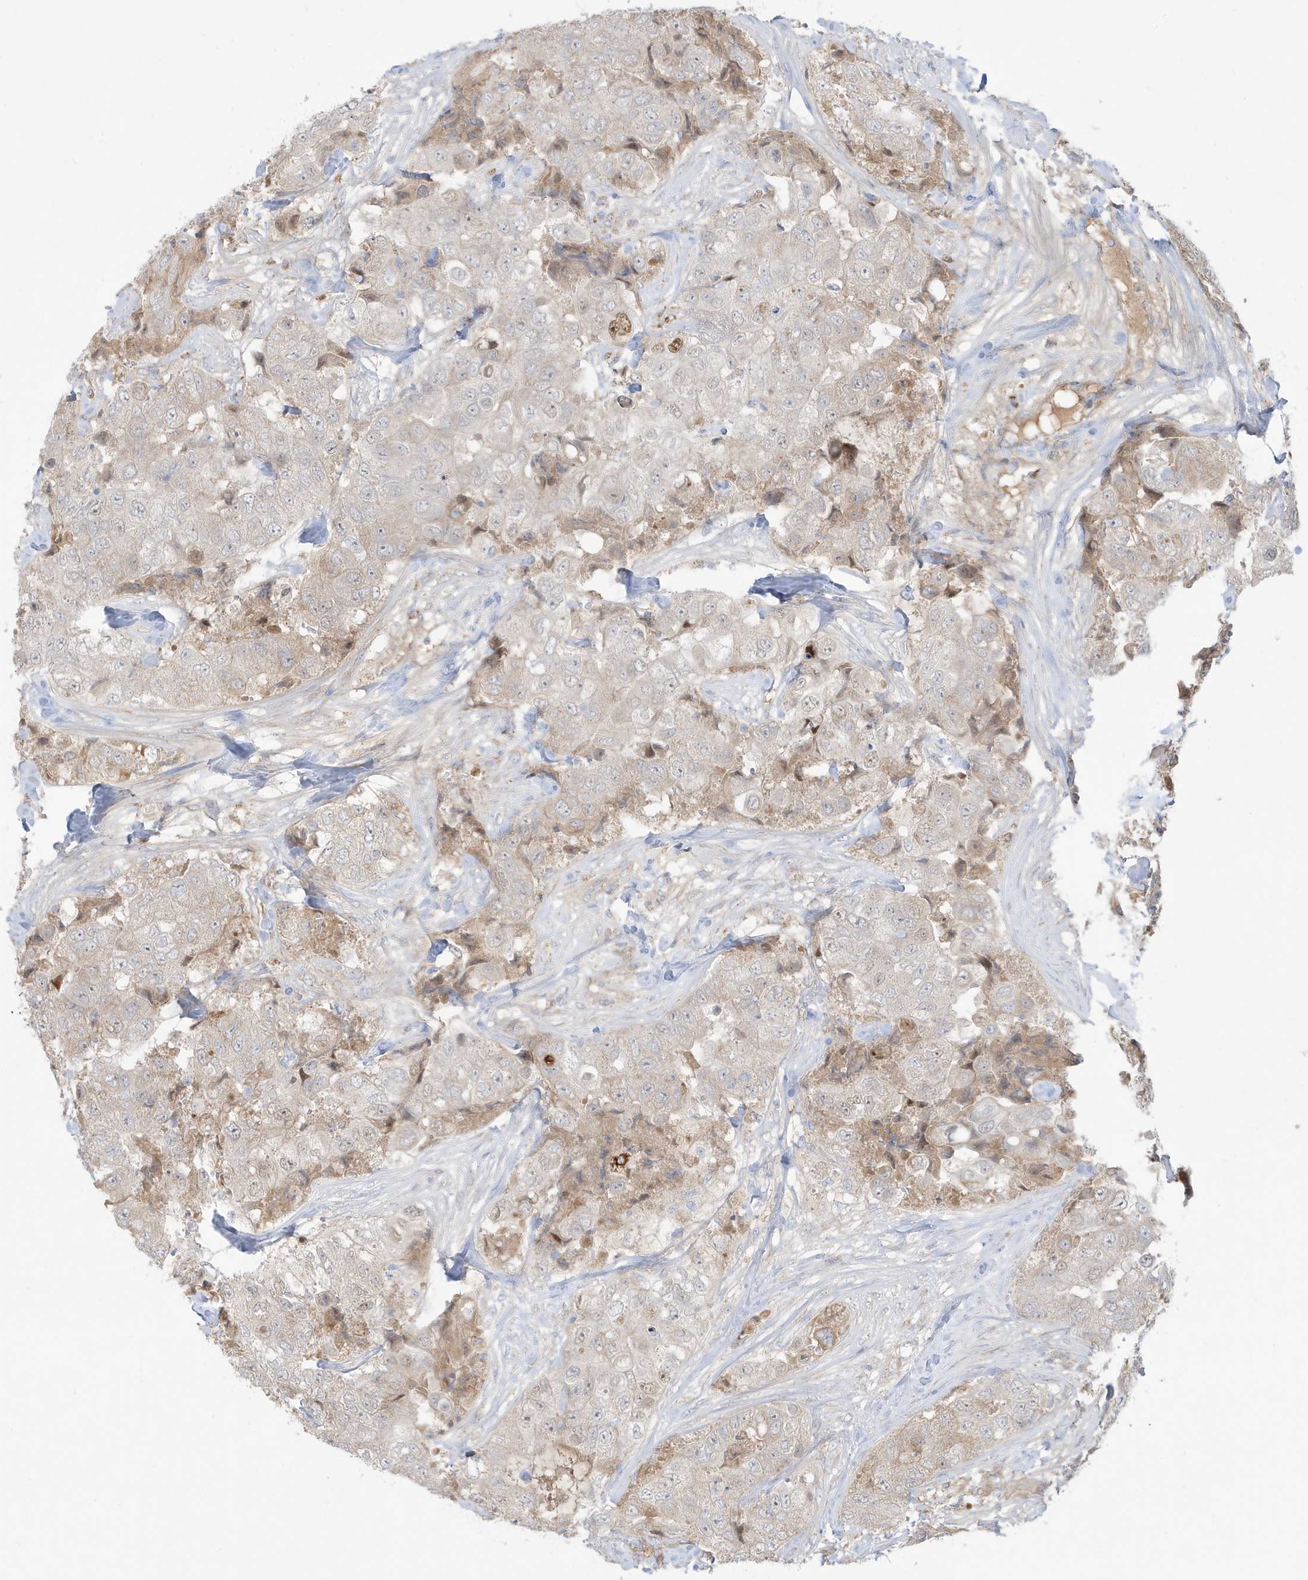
{"staining": {"intensity": "weak", "quantity": "<25%", "location": "cytoplasmic/membranous"}, "tissue": "breast cancer", "cell_type": "Tumor cells", "image_type": "cancer", "snomed": [{"axis": "morphology", "description": "Duct carcinoma"}, {"axis": "topography", "description": "Breast"}], "caption": "A photomicrograph of human breast intraductal carcinoma is negative for staining in tumor cells.", "gene": "IFT57", "patient": {"sex": "female", "age": 62}}